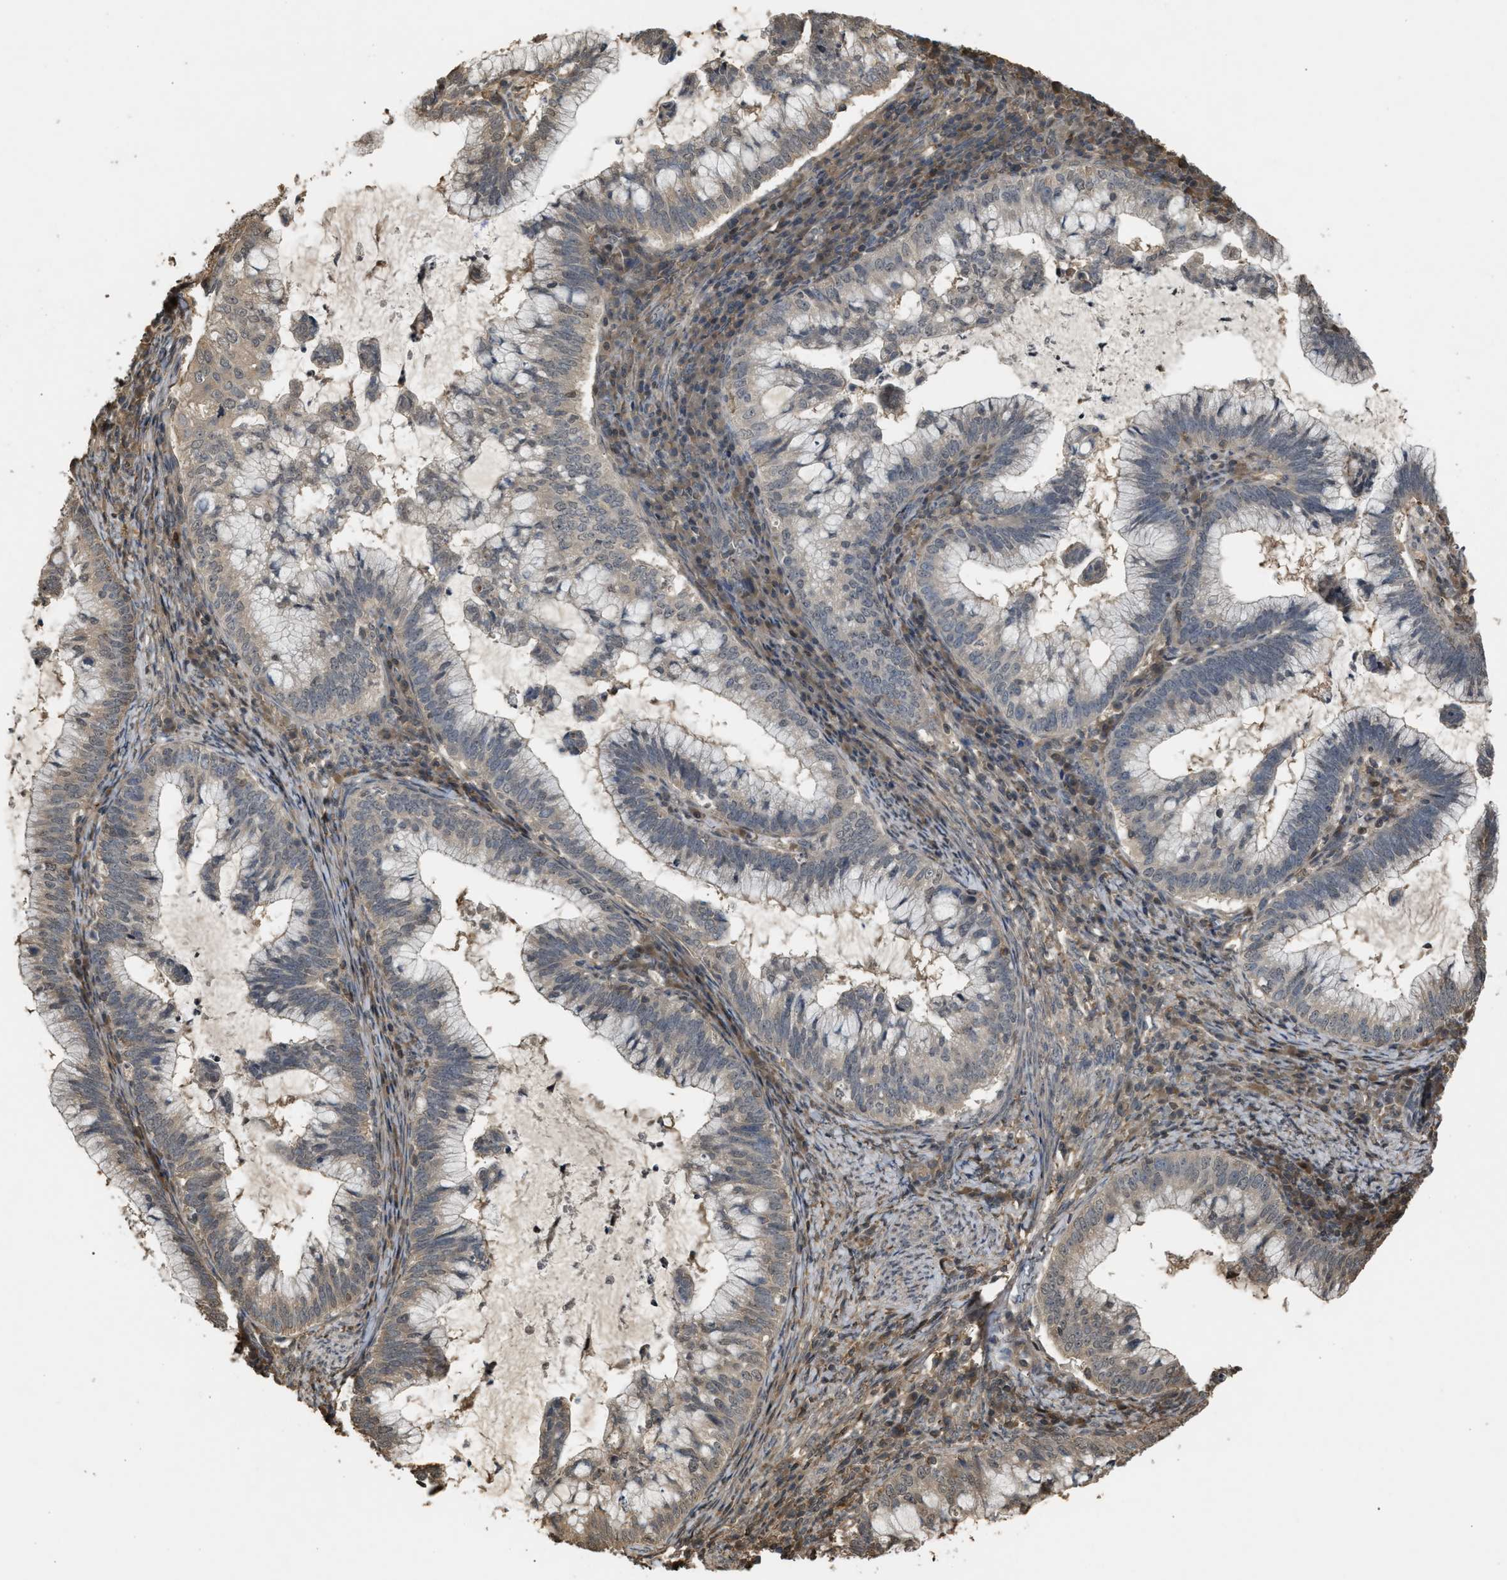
{"staining": {"intensity": "weak", "quantity": "<25%", "location": "cytoplasmic/membranous"}, "tissue": "cervical cancer", "cell_type": "Tumor cells", "image_type": "cancer", "snomed": [{"axis": "morphology", "description": "Adenocarcinoma, NOS"}, {"axis": "topography", "description": "Cervix"}], "caption": "An immunohistochemistry (IHC) image of cervical cancer is shown. There is no staining in tumor cells of cervical cancer.", "gene": "ARHGDIA", "patient": {"sex": "female", "age": 36}}